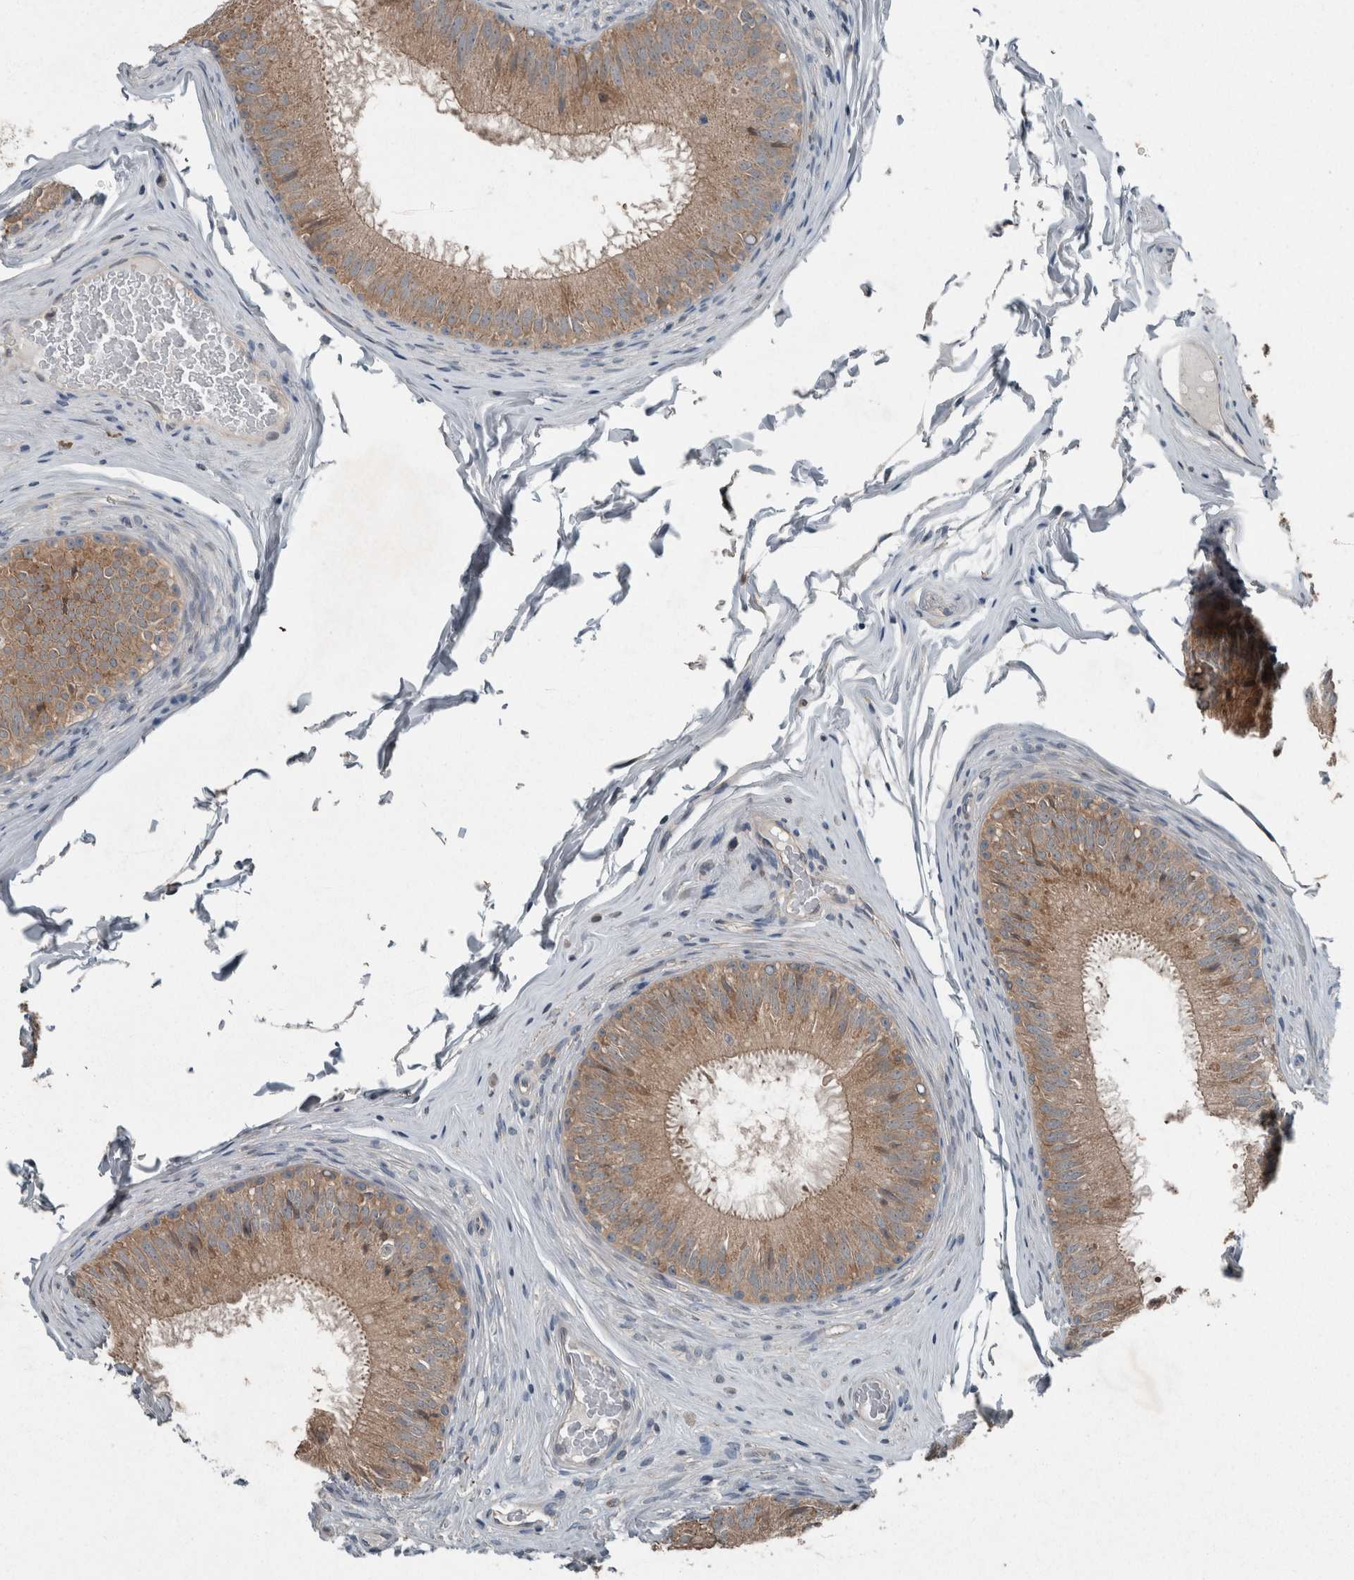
{"staining": {"intensity": "moderate", "quantity": ">75%", "location": "cytoplasmic/membranous"}, "tissue": "epididymis", "cell_type": "Glandular cells", "image_type": "normal", "snomed": [{"axis": "morphology", "description": "Normal tissue, NOS"}, {"axis": "topography", "description": "Epididymis"}], "caption": "This is an image of immunohistochemistry staining of benign epididymis, which shows moderate staining in the cytoplasmic/membranous of glandular cells.", "gene": "KNTC1", "patient": {"sex": "male", "age": 32}}